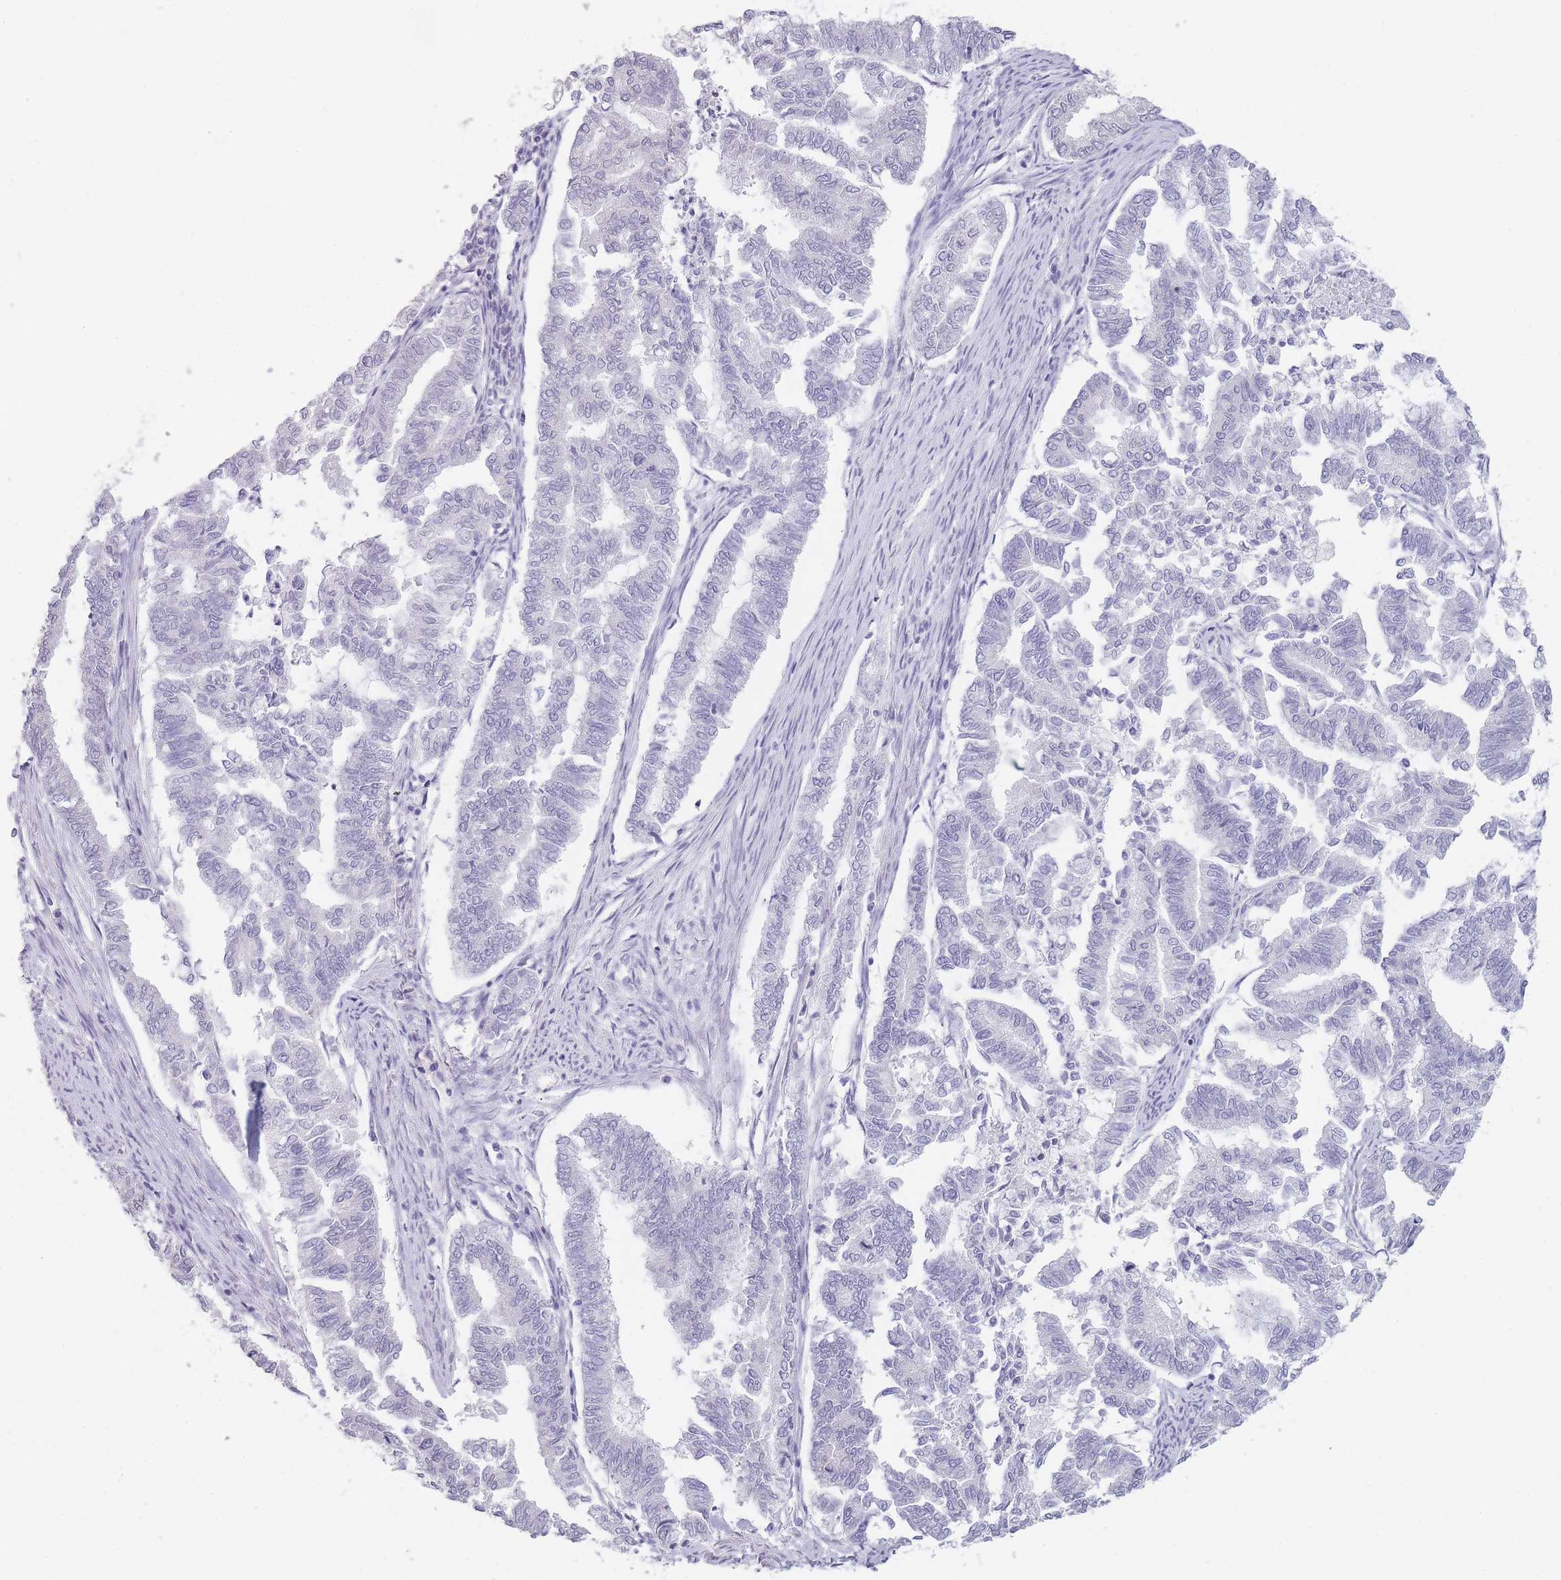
{"staining": {"intensity": "negative", "quantity": "none", "location": "none"}, "tissue": "endometrial cancer", "cell_type": "Tumor cells", "image_type": "cancer", "snomed": [{"axis": "morphology", "description": "Adenocarcinoma, NOS"}, {"axis": "topography", "description": "Endometrium"}], "caption": "High magnification brightfield microscopy of endometrial cancer (adenocarcinoma) stained with DAB (3,3'-diaminobenzidine) (brown) and counterstained with hematoxylin (blue): tumor cells show no significant expression. Brightfield microscopy of immunohistochemistry stained with DAB (brown) and hematoxylin (blue), captured at high magnification.", "gene": "INS", "patient": {"sex": "female", "age": 79}}